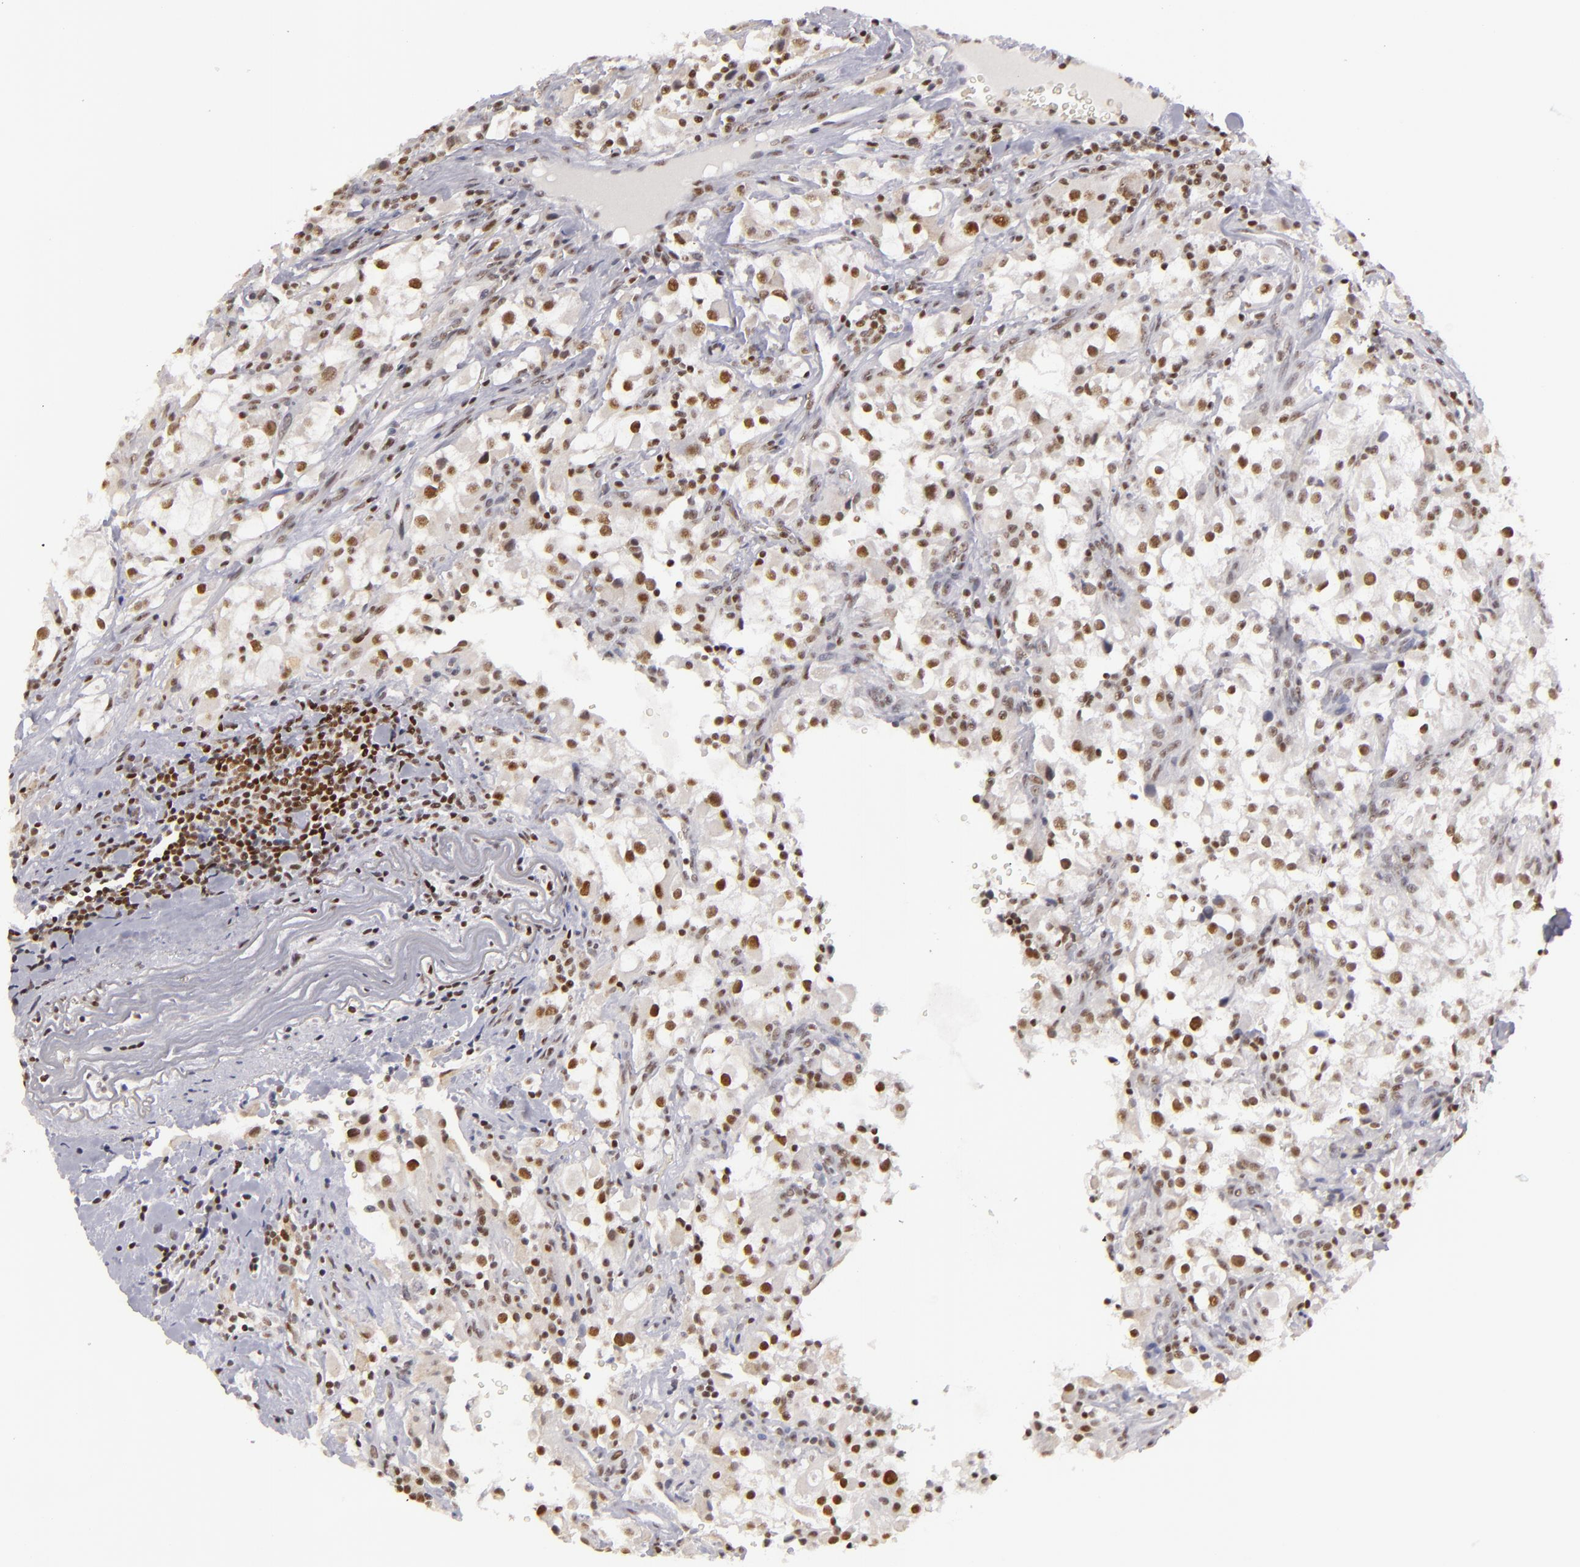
{"staining": {"intensity": "strong", "quantity": ">75%", "location": "nuclear"}, "tissue": "renal cancer", "cell_type": "Tumor cells", "image_type": "cancer", "snomed": [{"axis": "morphology", "description": "Adenocarcinoma, NOS"}, {"axis": "topography", "description": "Kidney"}], "caption": "Brown immunohistochemical staining in renal cancer exhibits strong nuclear expression in about >75% of tumor cells.", "gene": "DAXX", "patient": {"sex": "female", "age": 52}}